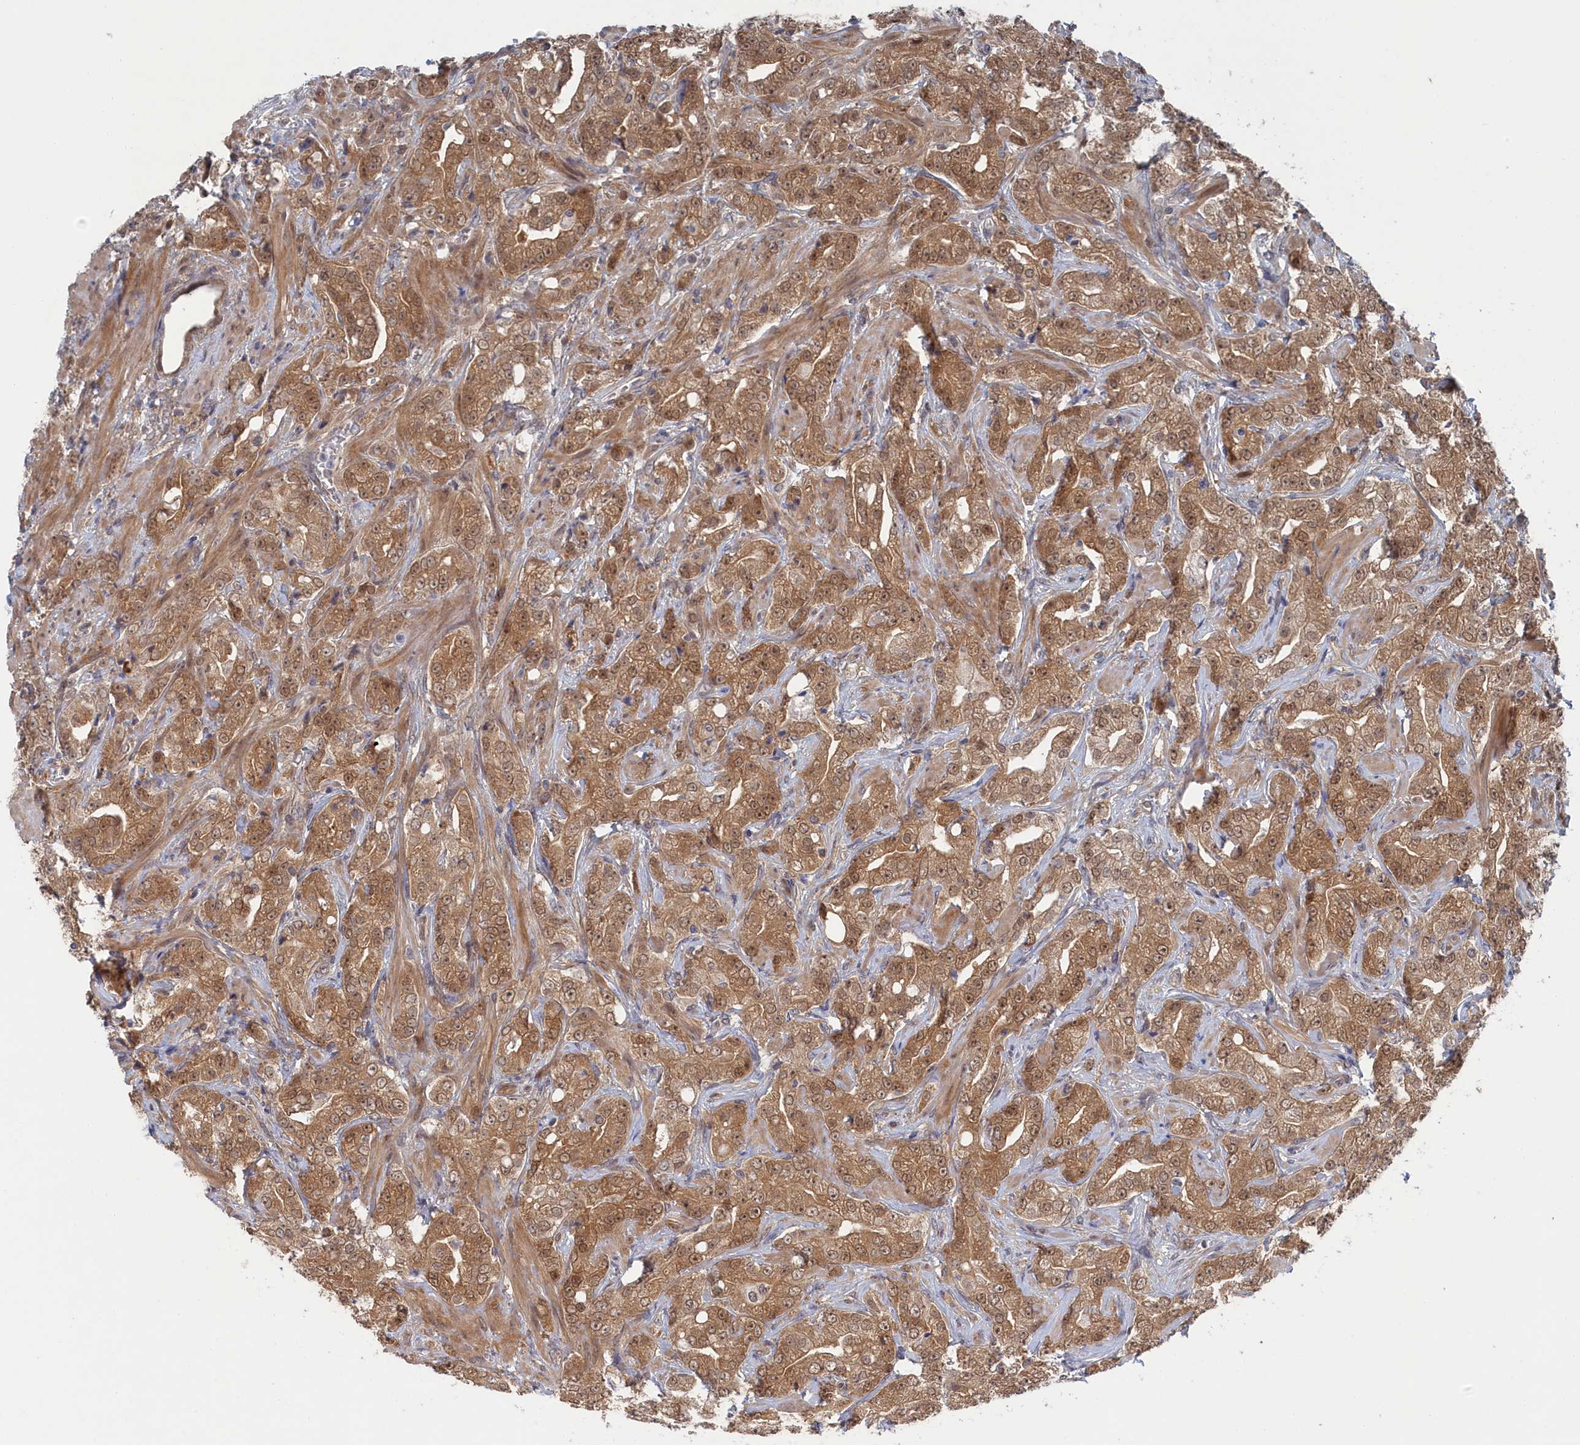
{"staining": {"intensity": "moderate", "quantity": ">75%", "location": "cytoplasmic/membranous,nuclear"}, "tissue": "prostate cancer", "cell_type": "Tumor cells", "image_type": "cancer", "snomed": [{"axis": "morphology", "description": "Adenocarcinoma, Low grade"}, {"axis": "topography", "description": "Prostate"}], "caption": "This is a micrograph of immunohistochemistry (IHC) staining of low-grade adenocarcinoma (prostate), which shows moderate staining in the cytoplasmic/membranous and nuclear of tumor cells.", "gene": "IRGQ", "patient": {"sex": "male", "age": 67}}